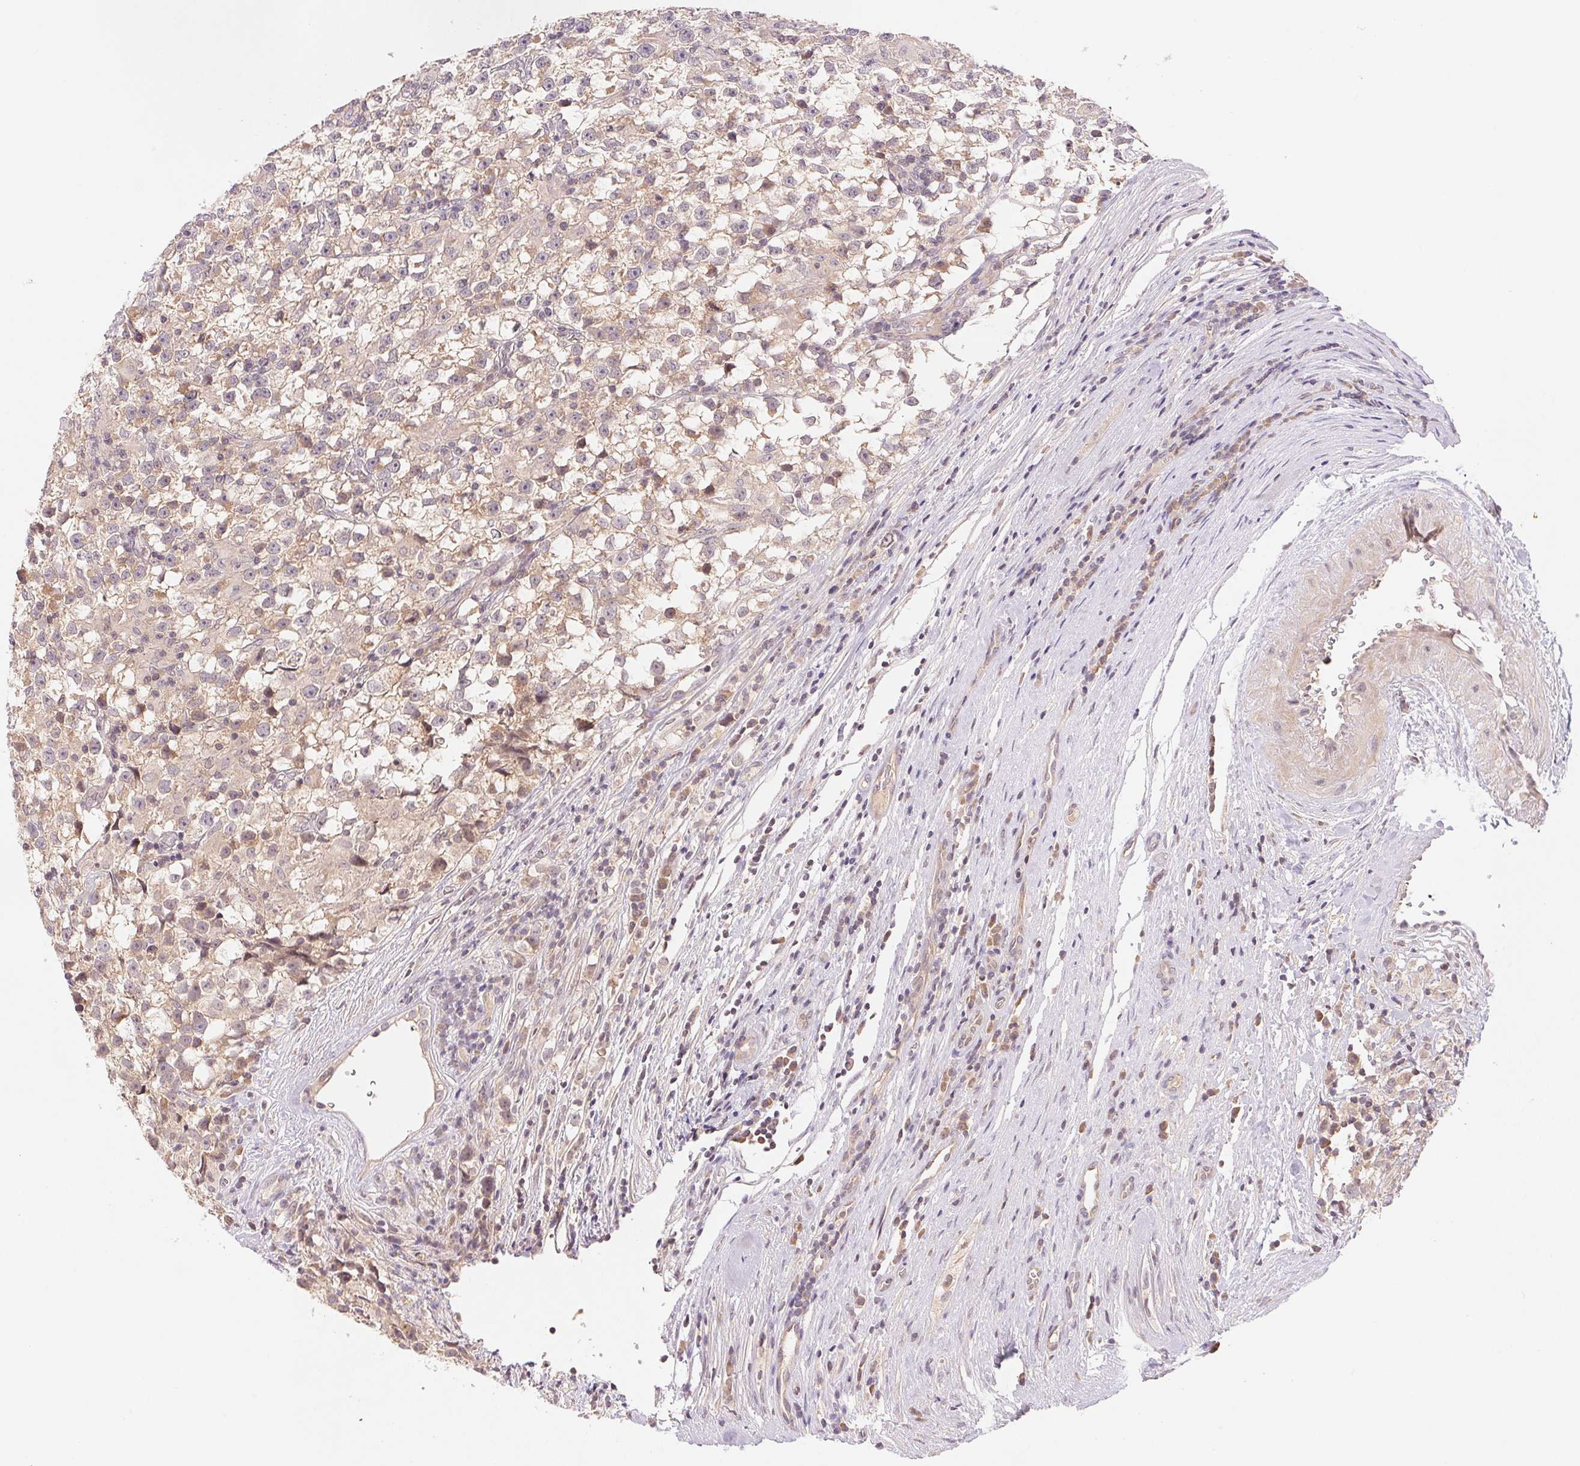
{"staining": {"intensity": "weak", "quantity": ">75%", "location": "cytoplasmic/membranous"}, "tissue": "testis cancer", "cell_type": "Tumor cells", "image_type": "cancer", "snomed": [{"axis": "morphology", "description": "Seminoma, NOS"}, {"axis": "topography", "description": "Testis"}], "caption": "Human testis cancer stained for a protein (brown) demonstrates weak cytoplasmic/membranous positive staining in approximately >75% of tumor cells.", "gene": "BNIP5", "patient": {"sex": "male", "age": 31}}